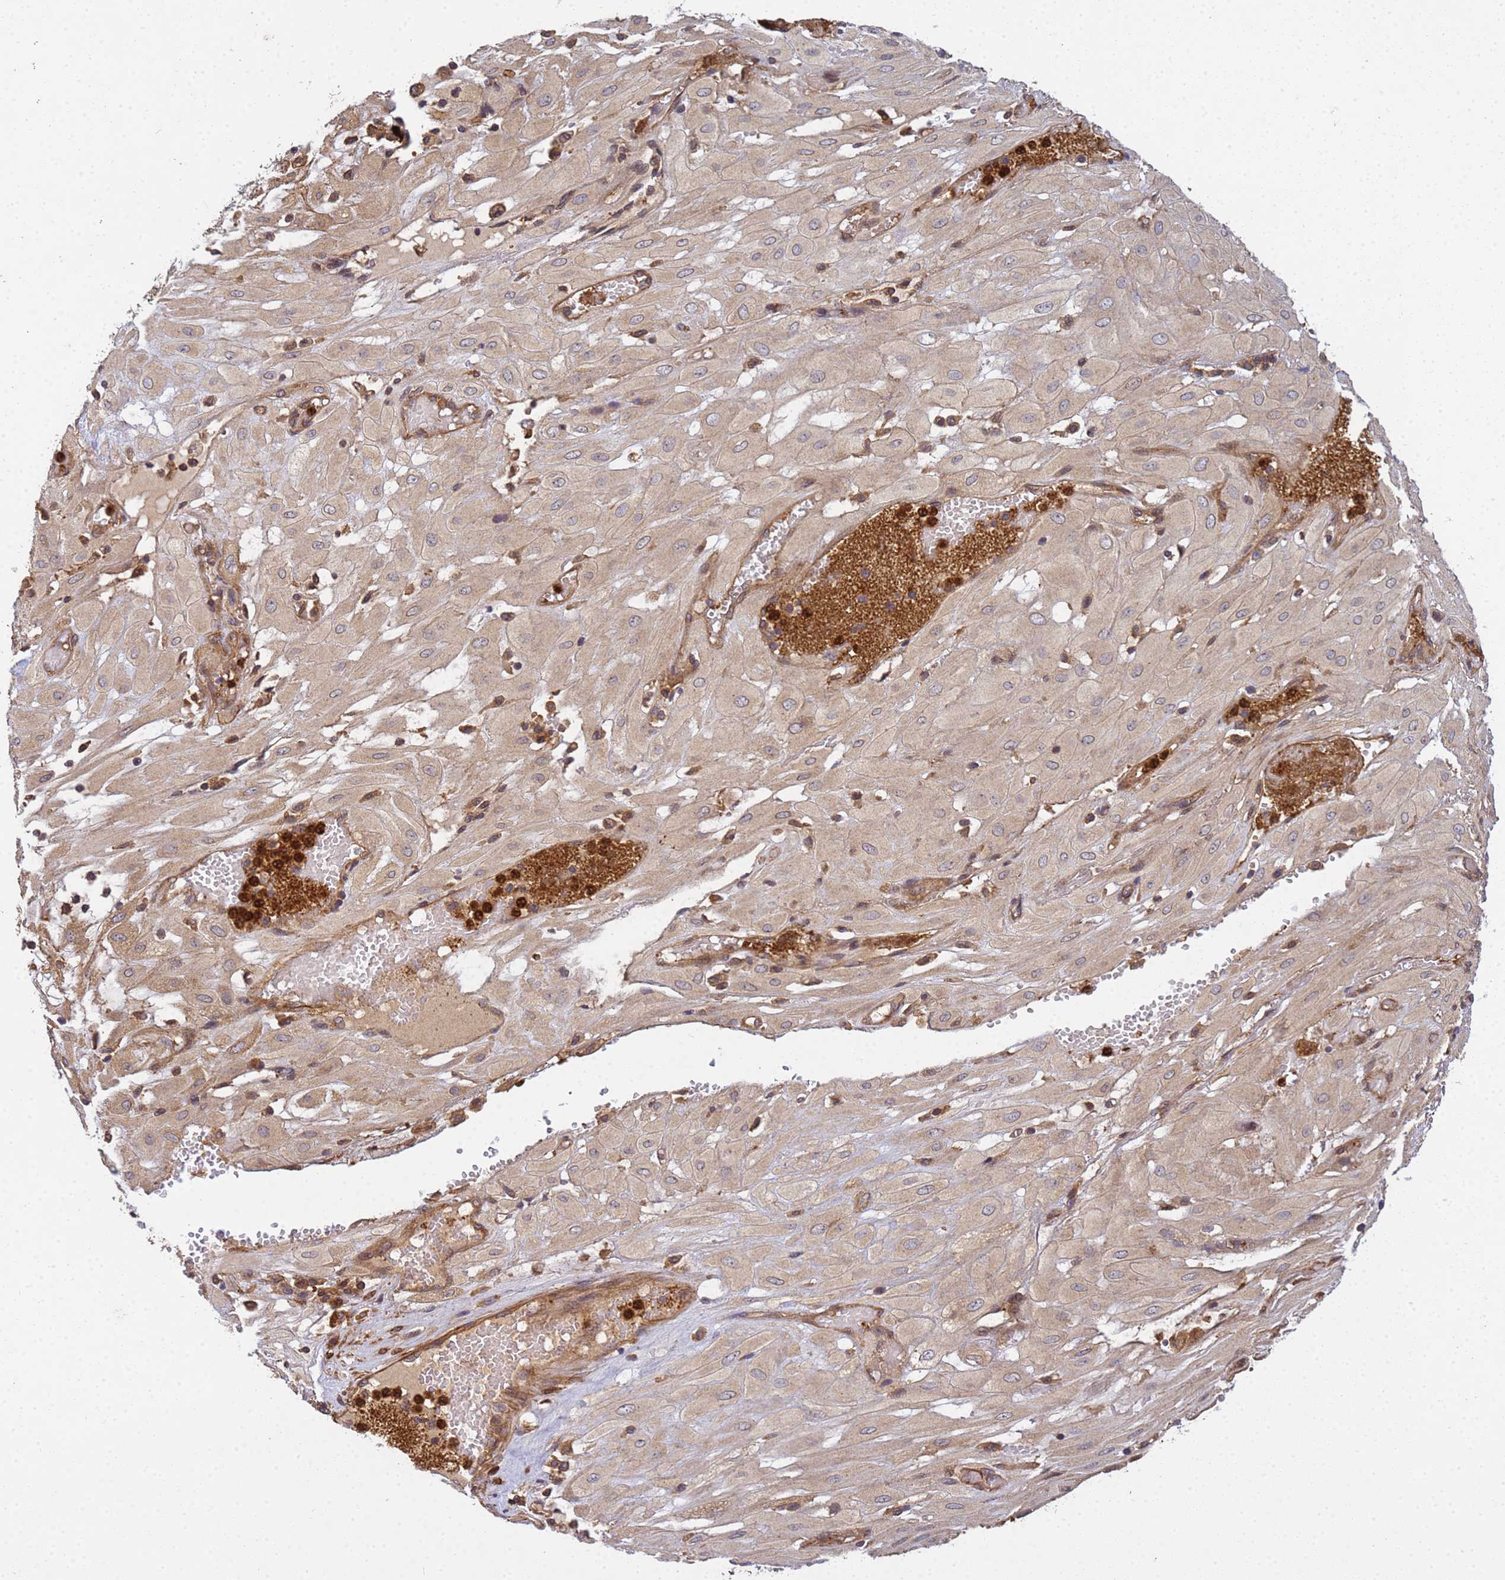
{"staining": {"intensity": "weak", "quantity": "25%-75%", "location": "cytoplasmic/membranous"}, "tissue": "cervical cancer", "cell_type": "Tumor cells", "image_type": "cancer", "snomed": [{"axis": "morphology", "description": "Squamous cell carcinoma, NOS"}, {"axis": "topography", "description": "Cervix"}], "caption": "About 25%-75% of tumor cells in human cervical cancer (squamous cell carcinoma) reveal weak cytoplasmic/membranous protein expression as visualized by brown immunohistochemical staining.", "gene": "C8orf34", "patient": {"sex": "female", "age": 36}}